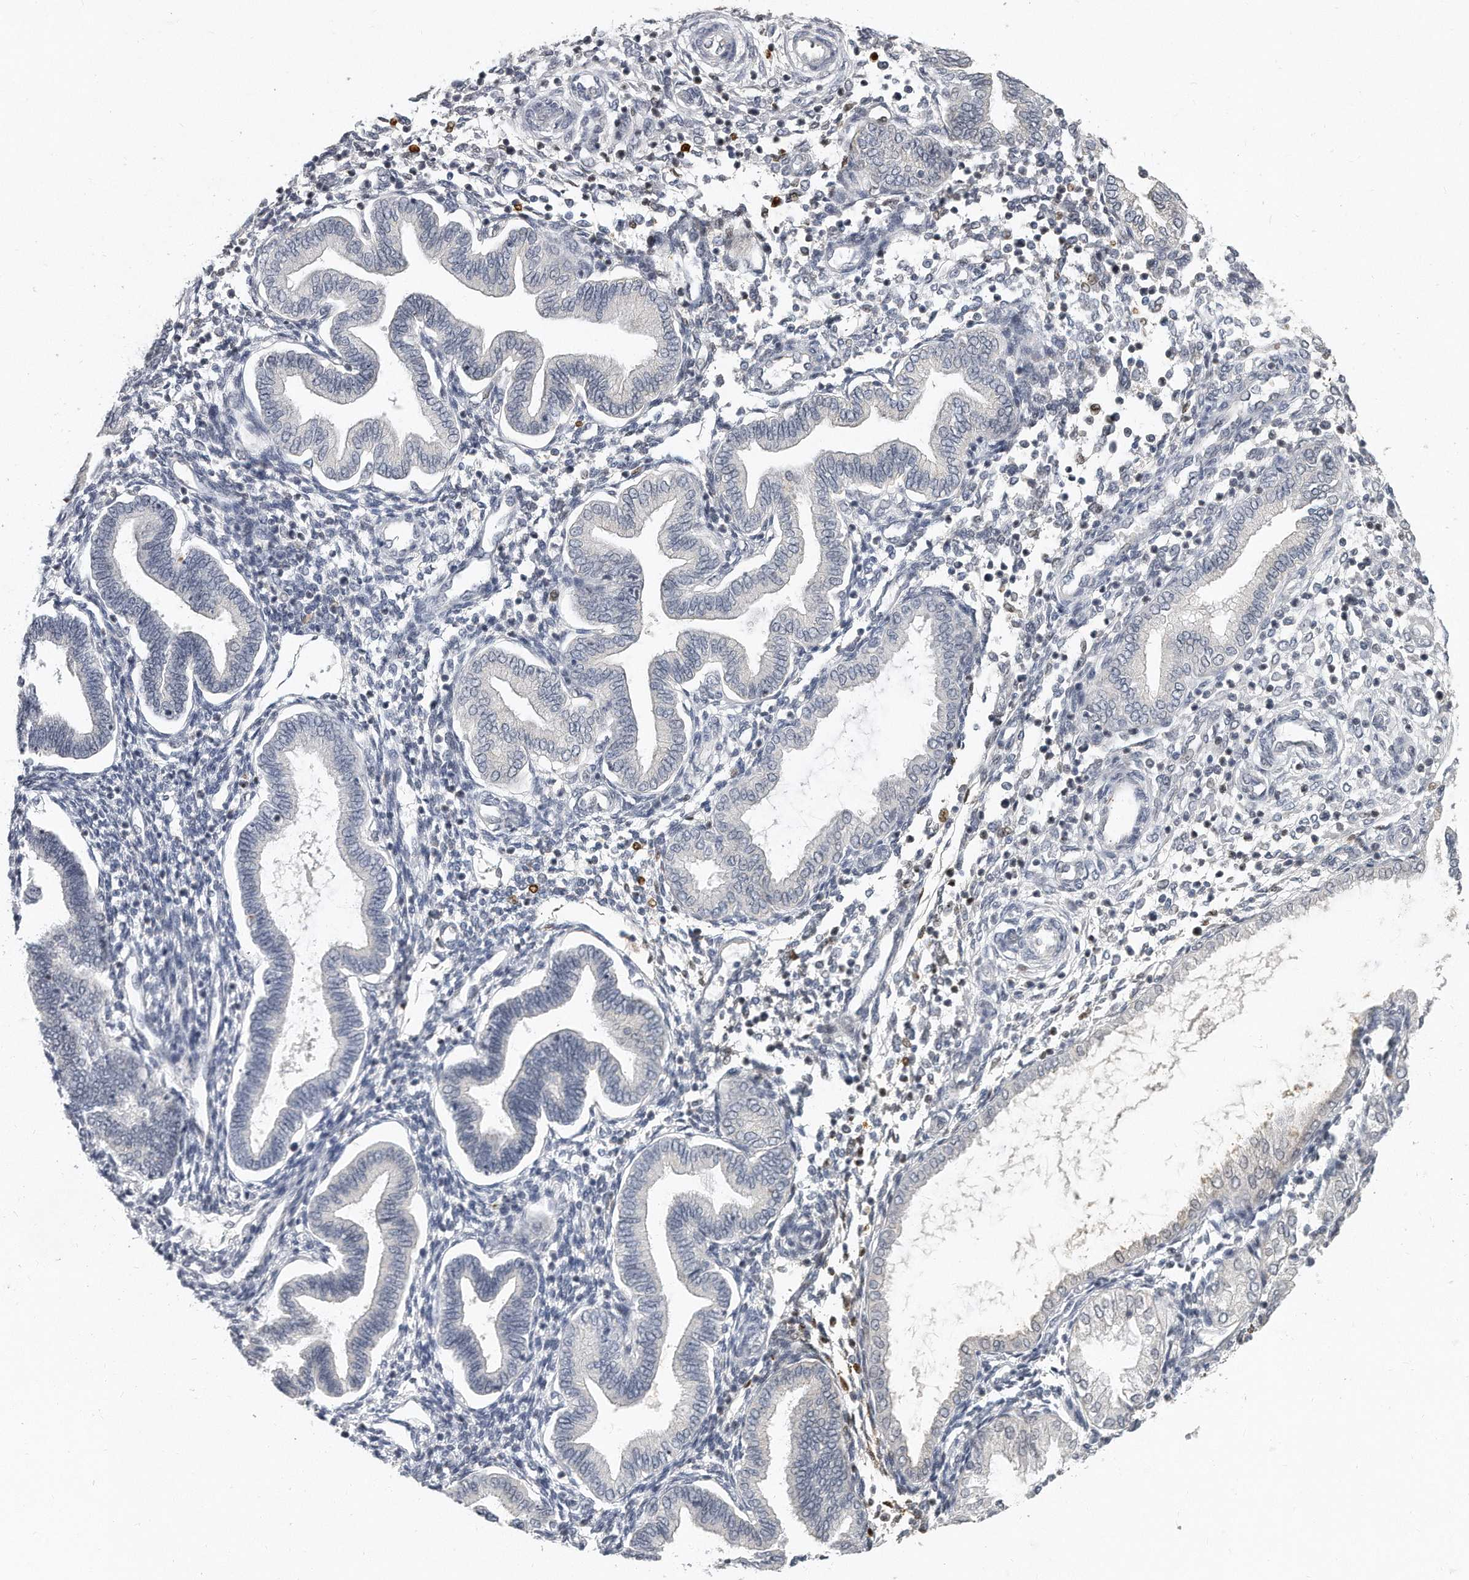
{"staining": {"intensity": "negative", "quantity": "none", "location": "none"}, "tissue": "endometrium", "cell_type": "Cells in endometrial stroma", "image_type": "normal", "snomed": [{"axis": "morphology", "description": "Normal tissue, NOS"}, {"axis": "topography", "description": "Endometrium"}], "caption": "The photomicrograph shows no significant positivity in cells in endometrial stroma of endometrium.", "gene": "CTBP2", "patient": {"sex": "female", "age": 53}}